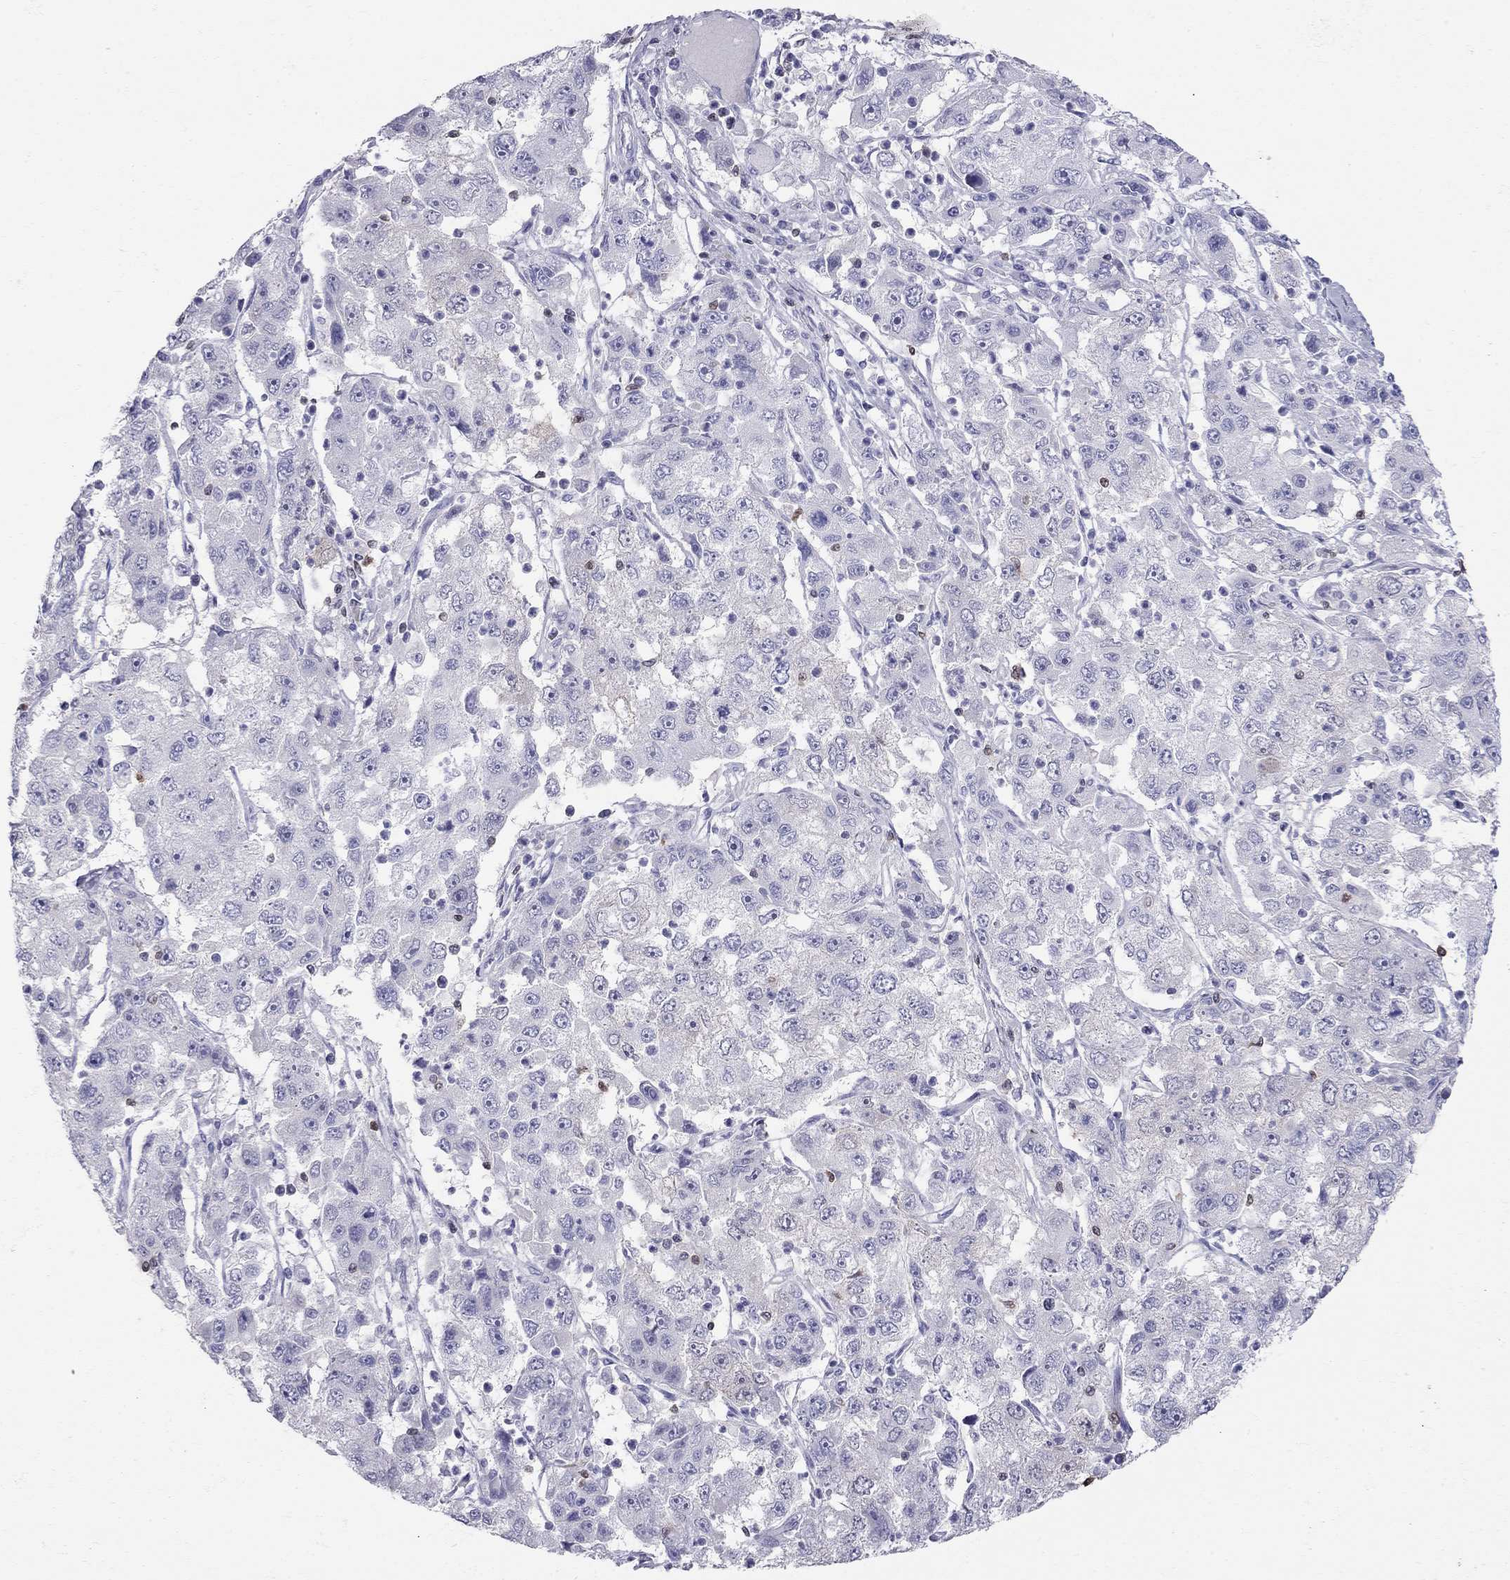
{"staining": {"intensity": "negative", "quantity": "none", "location": "none"}, "tissue": "cervical cancer", "cell_type": "Tumor cells", "image_type": "cancer", "snomed": [{"axis": "morphology", "description": "Squamous cell carcinoma, NOS"}, {"axis": "topography", "description": "Cervix"}], "caption": "Micrograph shows no protein staining in tumor cells of squamous cell carcinoma (cervical) tissue.", "gene": "SH2D2A", "patient": {"sex": "female", "age": 36}}